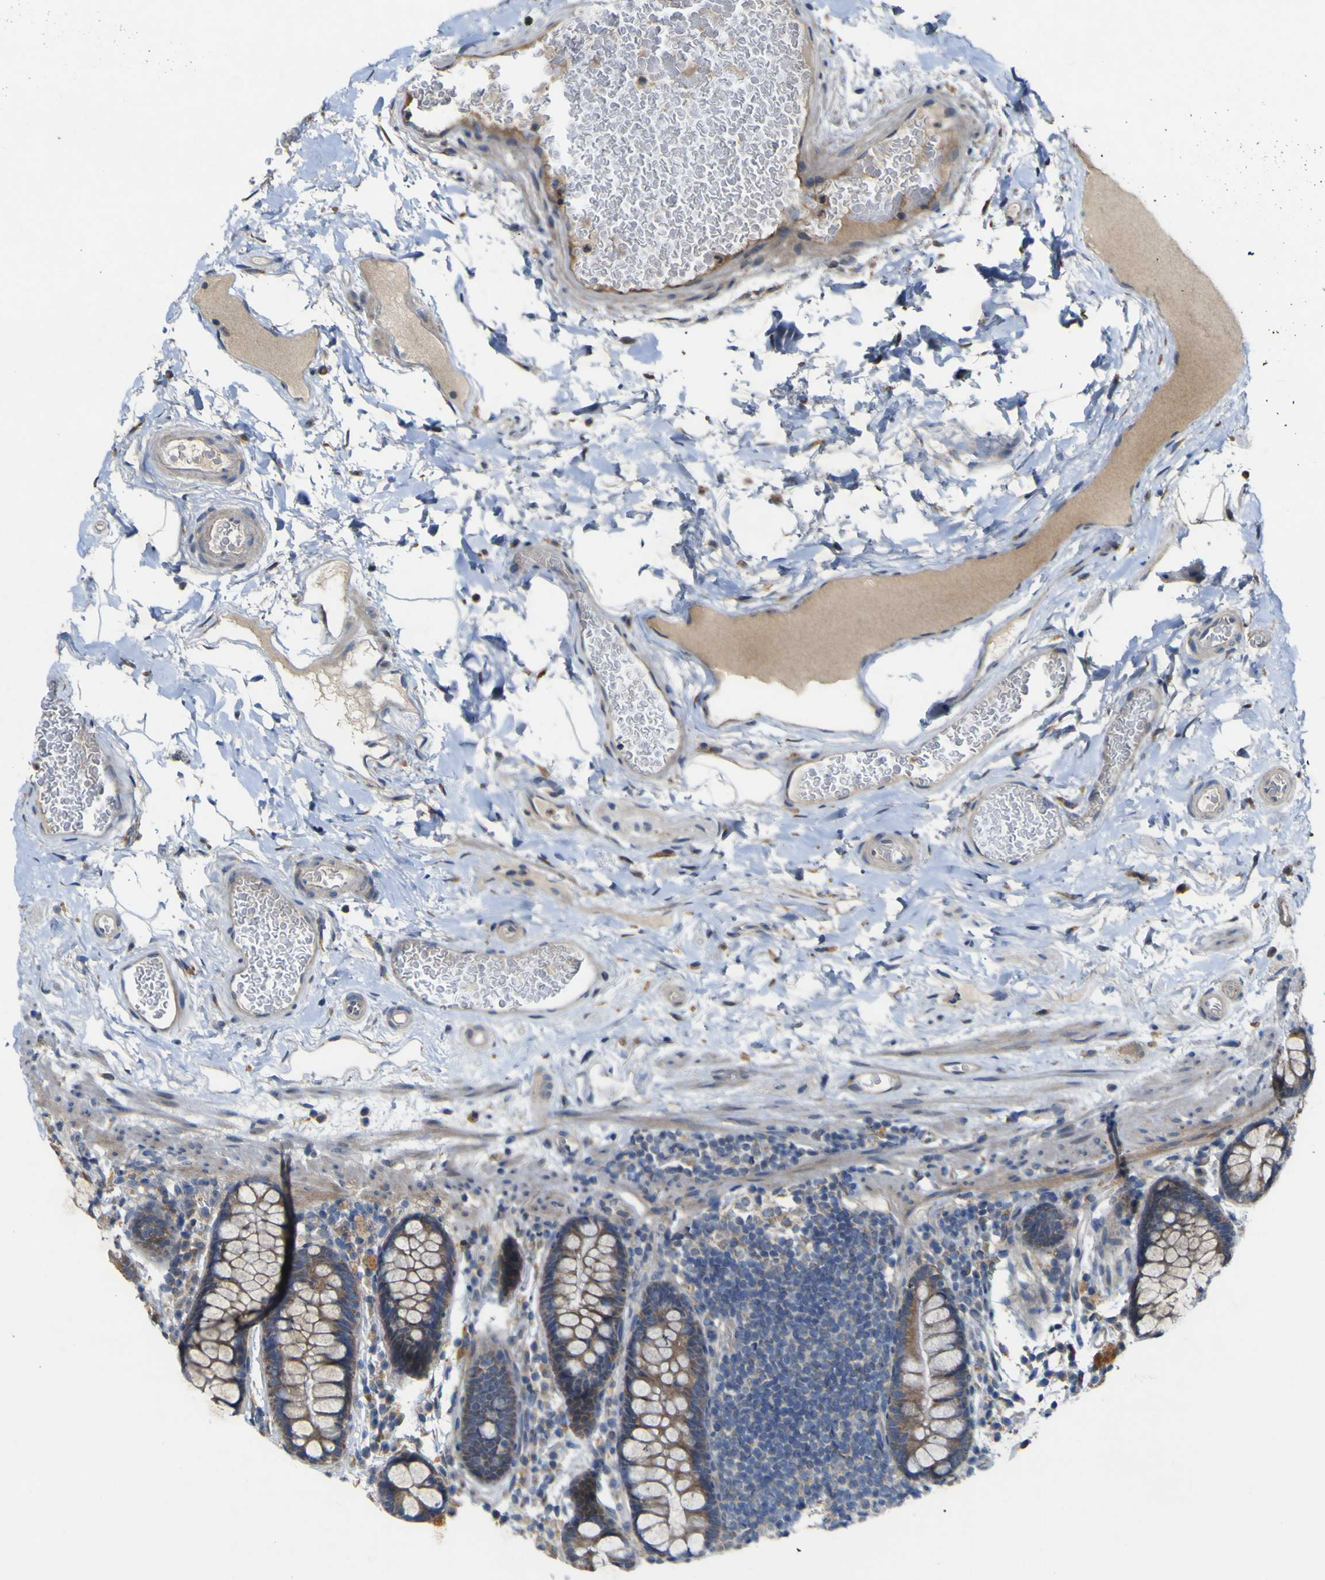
{"staining": {"intensity": "weak", "quantity": ">75%", "location": "cytoplasmic/membranous"}, "tissue": "colon", "cell_type": "Endothelial cells", "image_type": "normal", "snomed": [{"axis": "morphology", "description": "Normal tissue, NOS"}, {"axis": "topography", "description": "Colon"}], "caption": "Protein expression analysis of benign colon demonstrates weak cytoplasmic/membranous staining in approximately >75% of endothelial cells. (Brightfield microscopy of DAB IHC at high magnification).", "gene": "IRAK2", "patient": {"sex": "female", "age": 80}}